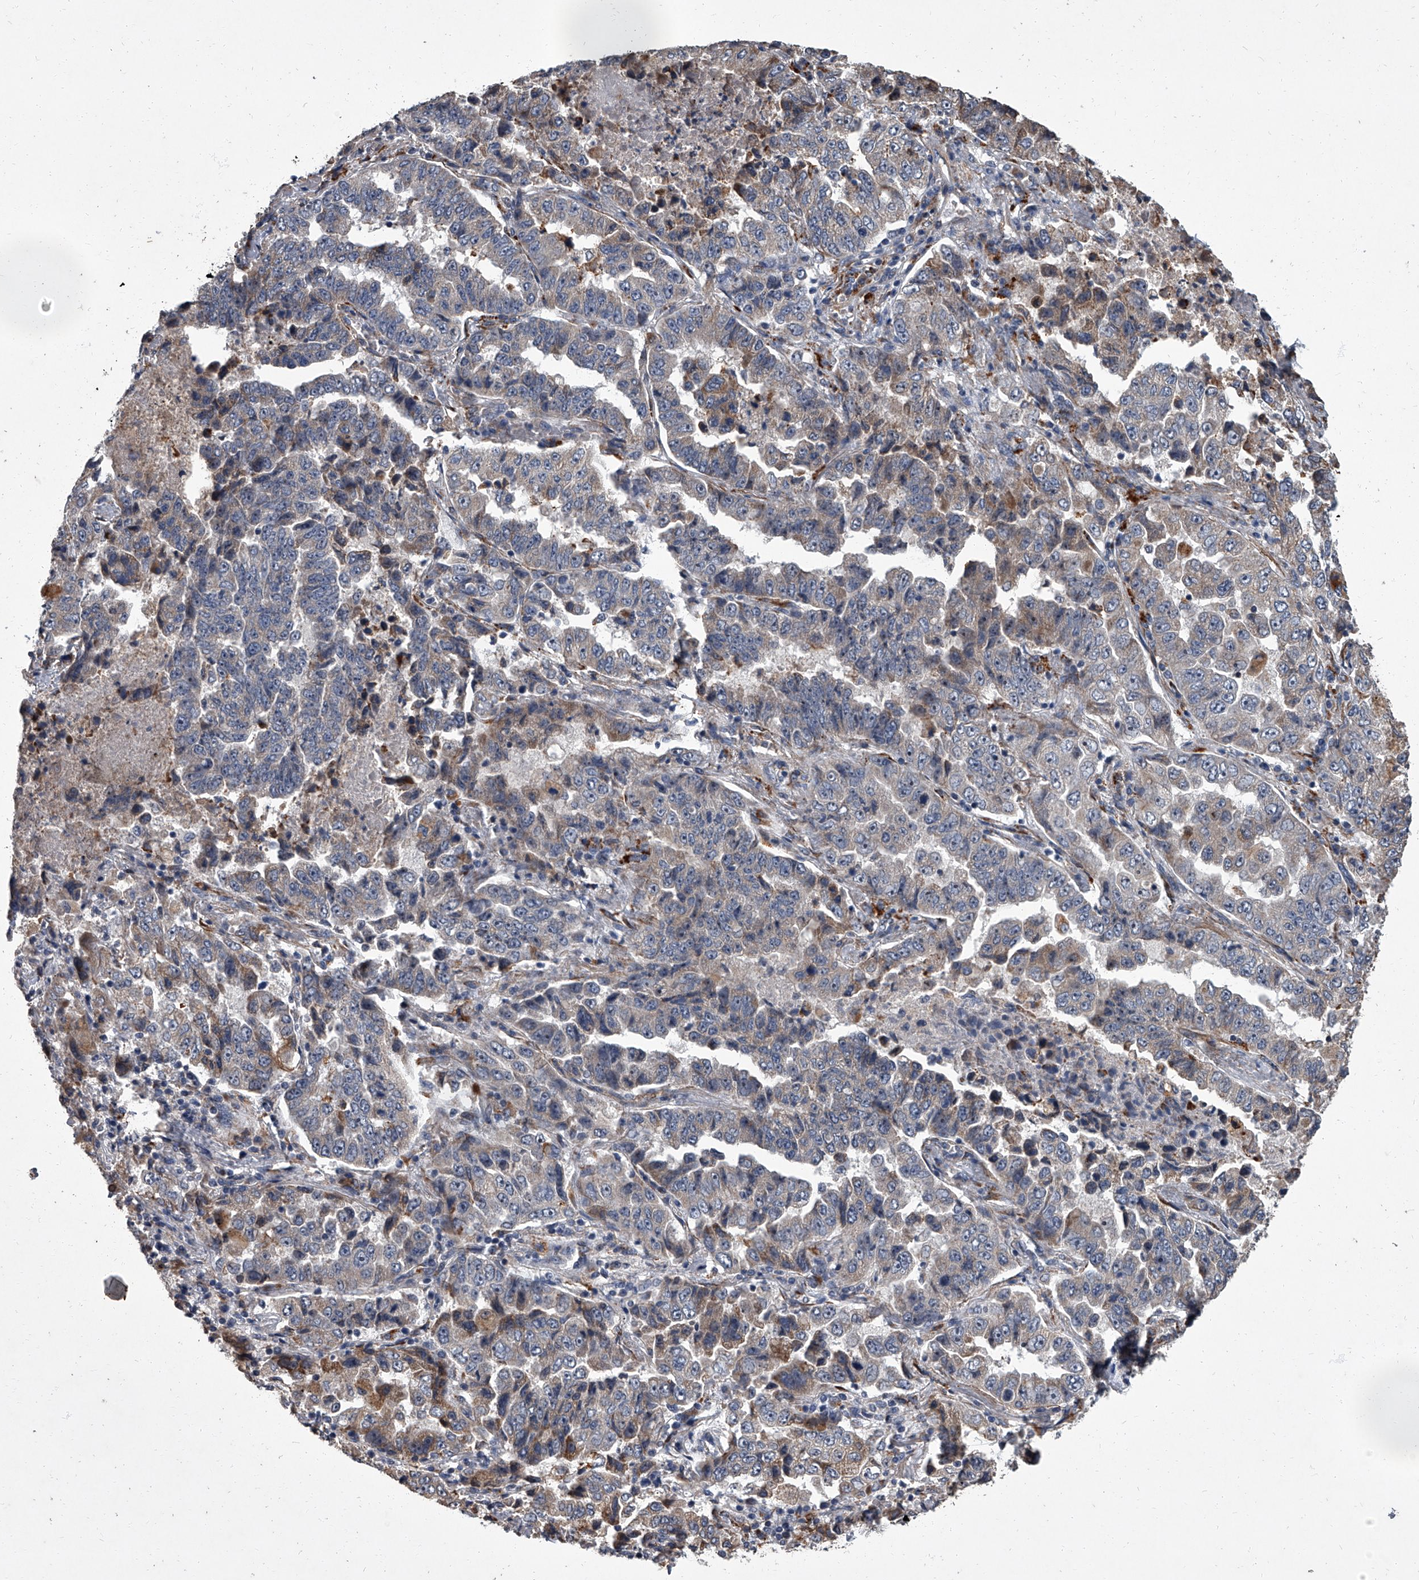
{"staining": {"intensity": "negative", "quantity": "none", "location": "none"}, "tissue": "lung cancer", "cell_type": "Tumor cells", "image_type": "cancer", "snomed": [{"axis": "morphology", "description": "Adenocarcinoma, NOS"}, {"axis": "topography", "description": "Lung"}], "caption": "Protein analysis of lung cancer displays no significant expression in tumor cells.", "gene": "SIRT4", "patient": {"sex": "female", "age": 51}}